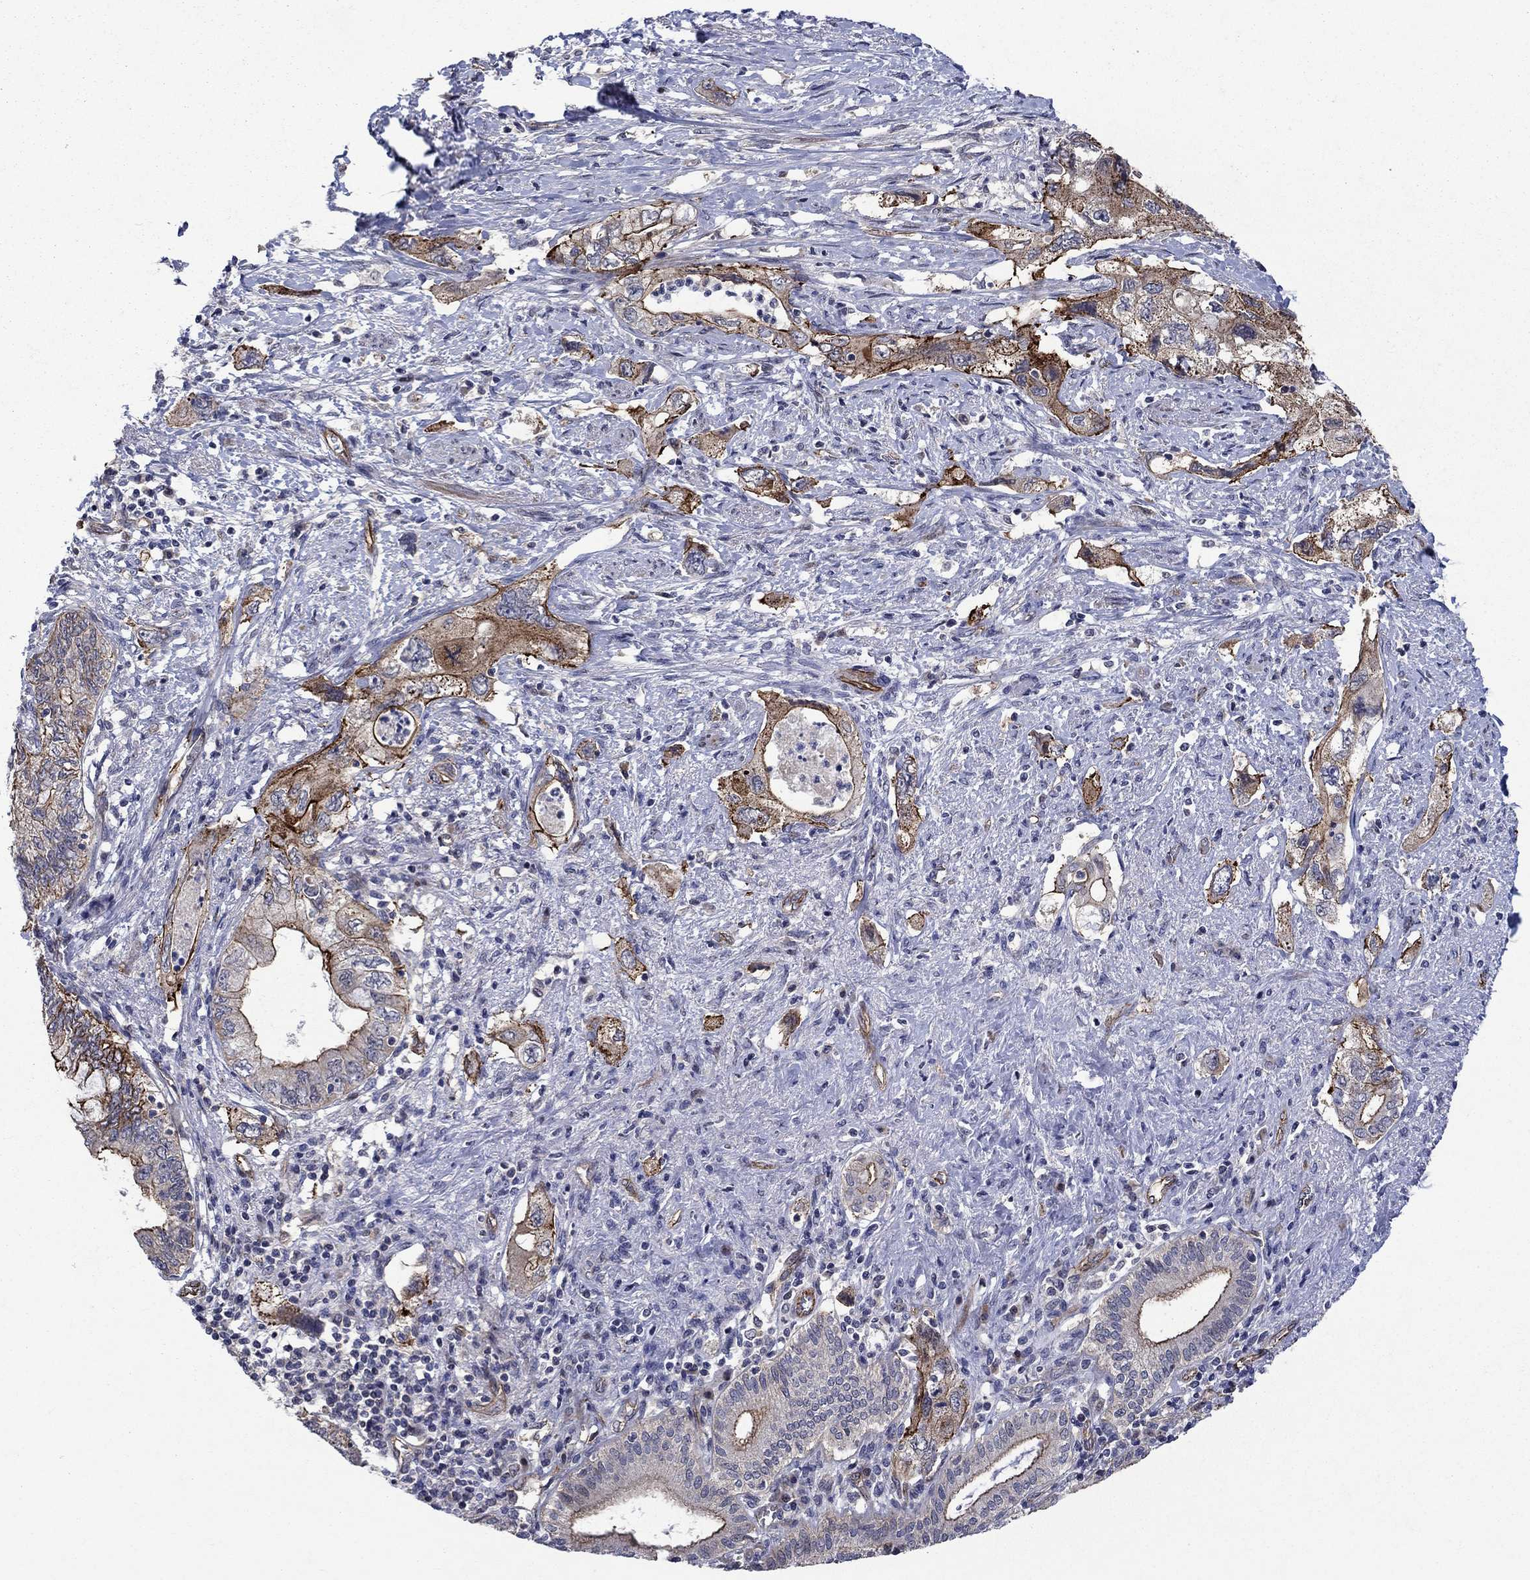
{"staining": {"intensity": "strong", "quantity": ">75%", "location": "cytoplasmic/membranous"}, "tissue": "pancreatic cancer", "cell_type": "Tumor cells", "image_type": "cancer", "snomed": [{"axis": "morphology", "description": "Adenocarcinoma, NOS"}, {"axis": "topography", "description": "Pancreas"}], "caption": "Protein expression by IHC shows strong cytoplasmic/membranous positivity in about >75% of tumor cells in pancreatic cancer (adenocarcinoma). (brown staining indicates protein expression, while blue staining denotes nuclei).", "gene": "SLC7A1", "patient": {"sex": "female", "age": 73}}